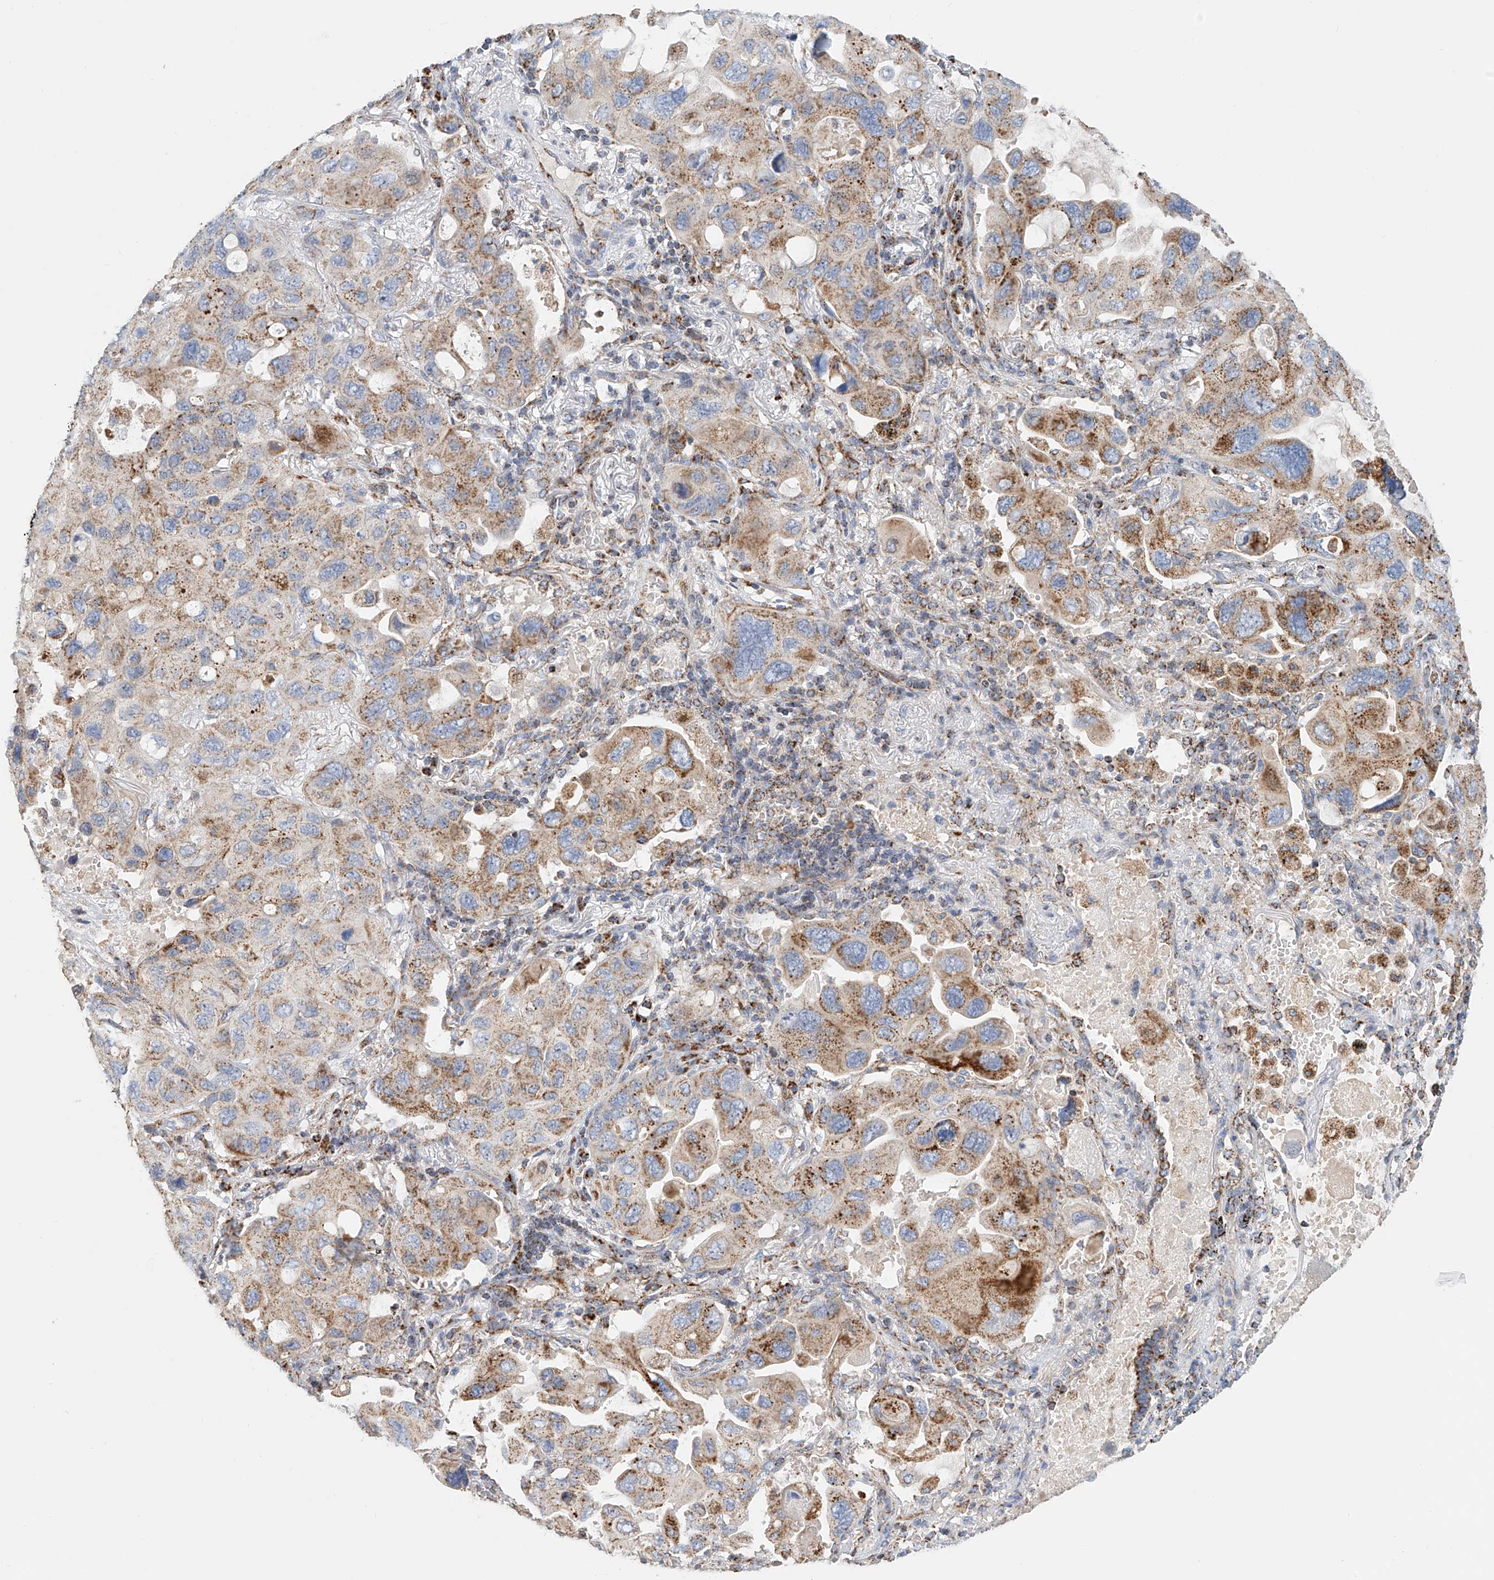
{"staining": {"intensity": "moderate", "quantity": "25%-75%", "location": "cytoplasmic/membranous"}, "tissue": "lung cancer", "cell_type": "Tumor cells", "image_type": "cancer", "snomed": [{"axis": "morphology", "description": "Squamous cell carcinoma, NOS"}, {"axis": "topography", "description": "Lung"}], "caption": "Immunohistochemical staining of lung cancer (squamous cell carcinoma) reveals medium levels of moderate cytoplasmic/membranous protein expression in about 25%-75% of tumor cells.", "gene": "MCL1", "patient": {"sex": "female", "age": 73}}